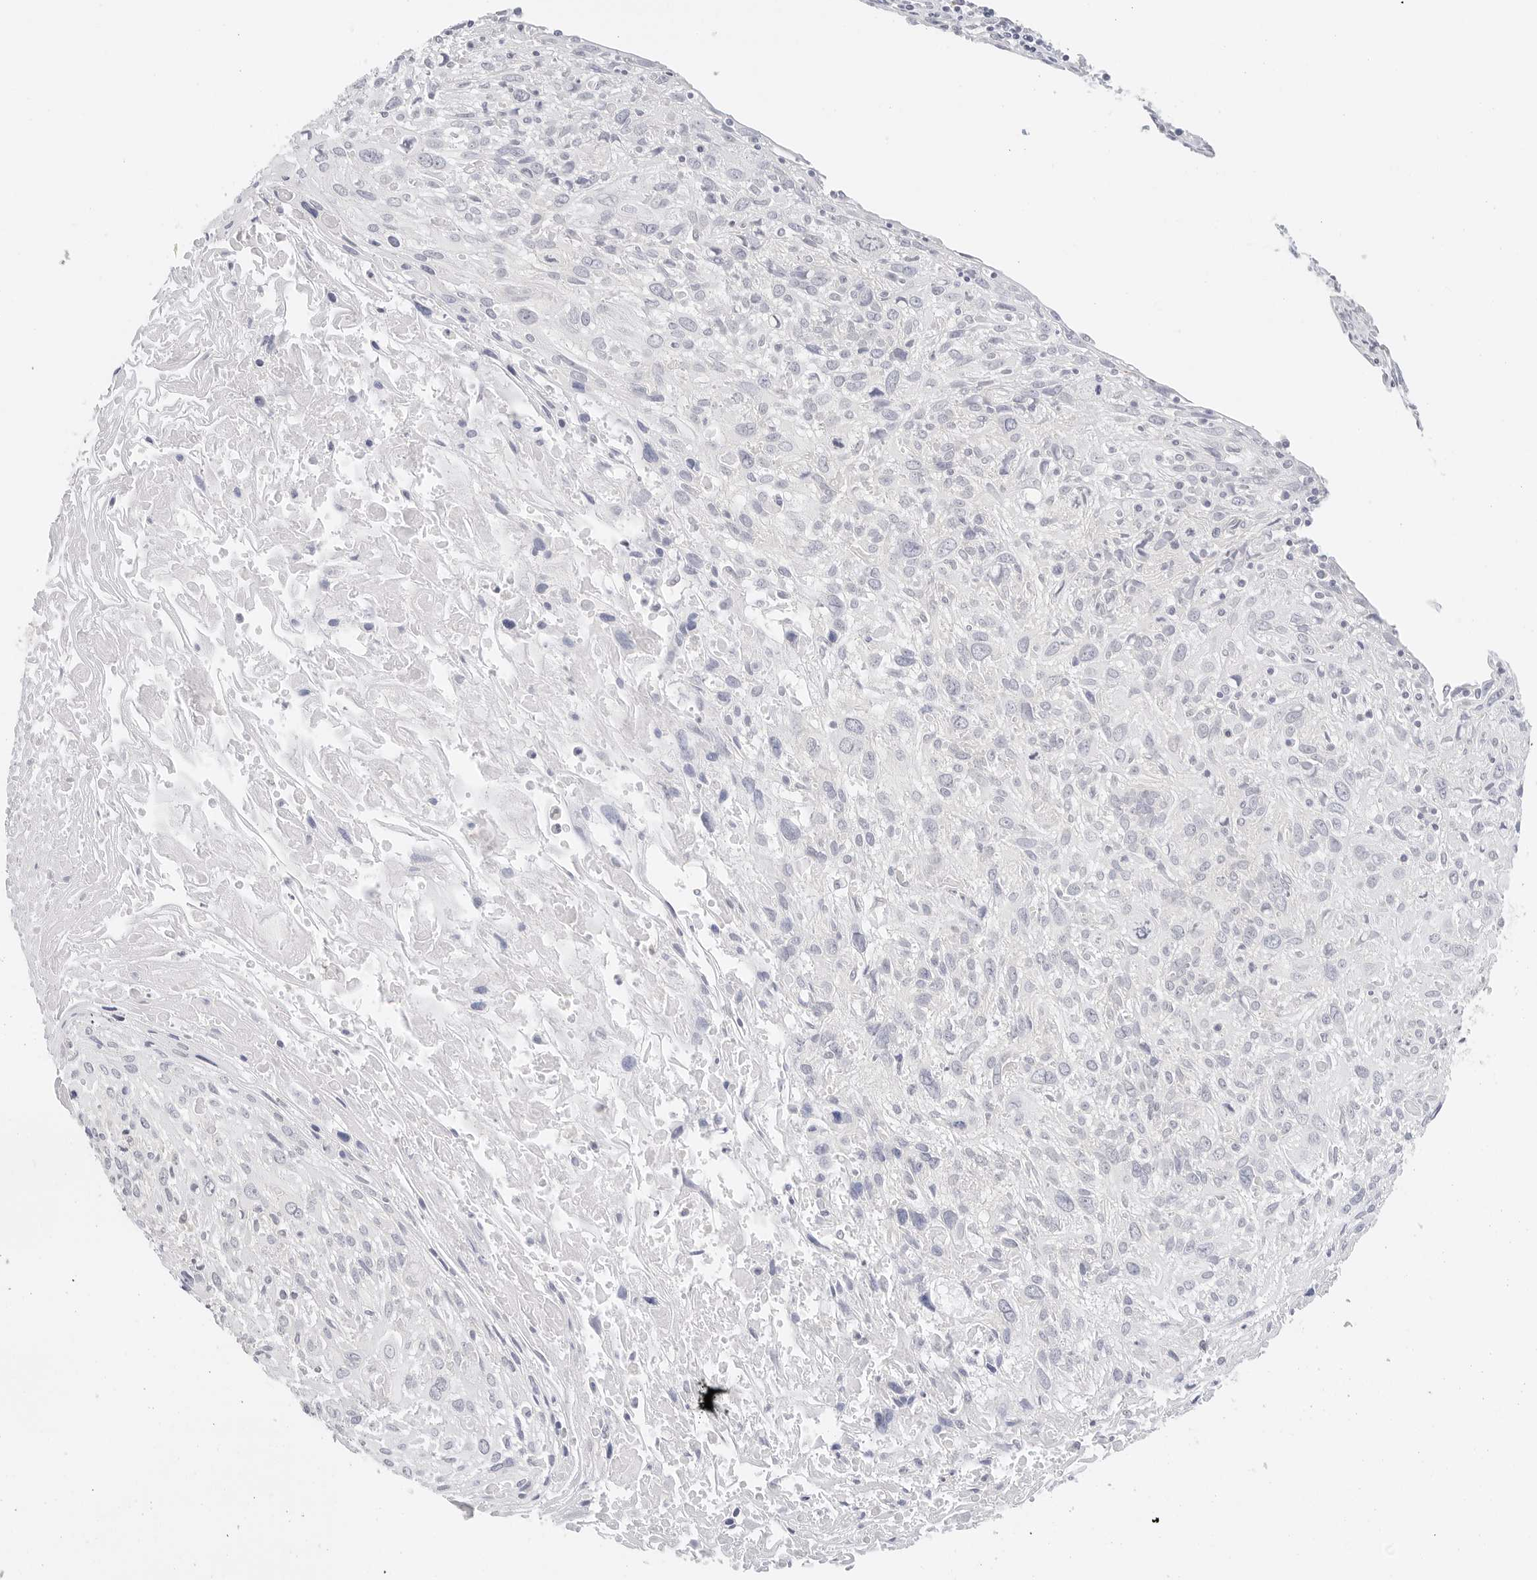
{"staining": {"intensity": "negative", "quantity": "none", "location": "none"}, "tissue": "cervical cancer", "cell_type": "Tumor cells", "image_type": "cancer", "snomed": [{"axis": "morphology", "description": "Squamous cell carcinoma, NOS"}, {"axis": "topography", "description": "Cervix"}], "caption": "Cervical cancer was stained to show a protein in brown. There is no significant staining in tumor cells.", "gene": "PCDH19", "patient": {"sex": "female", "age": 51}}